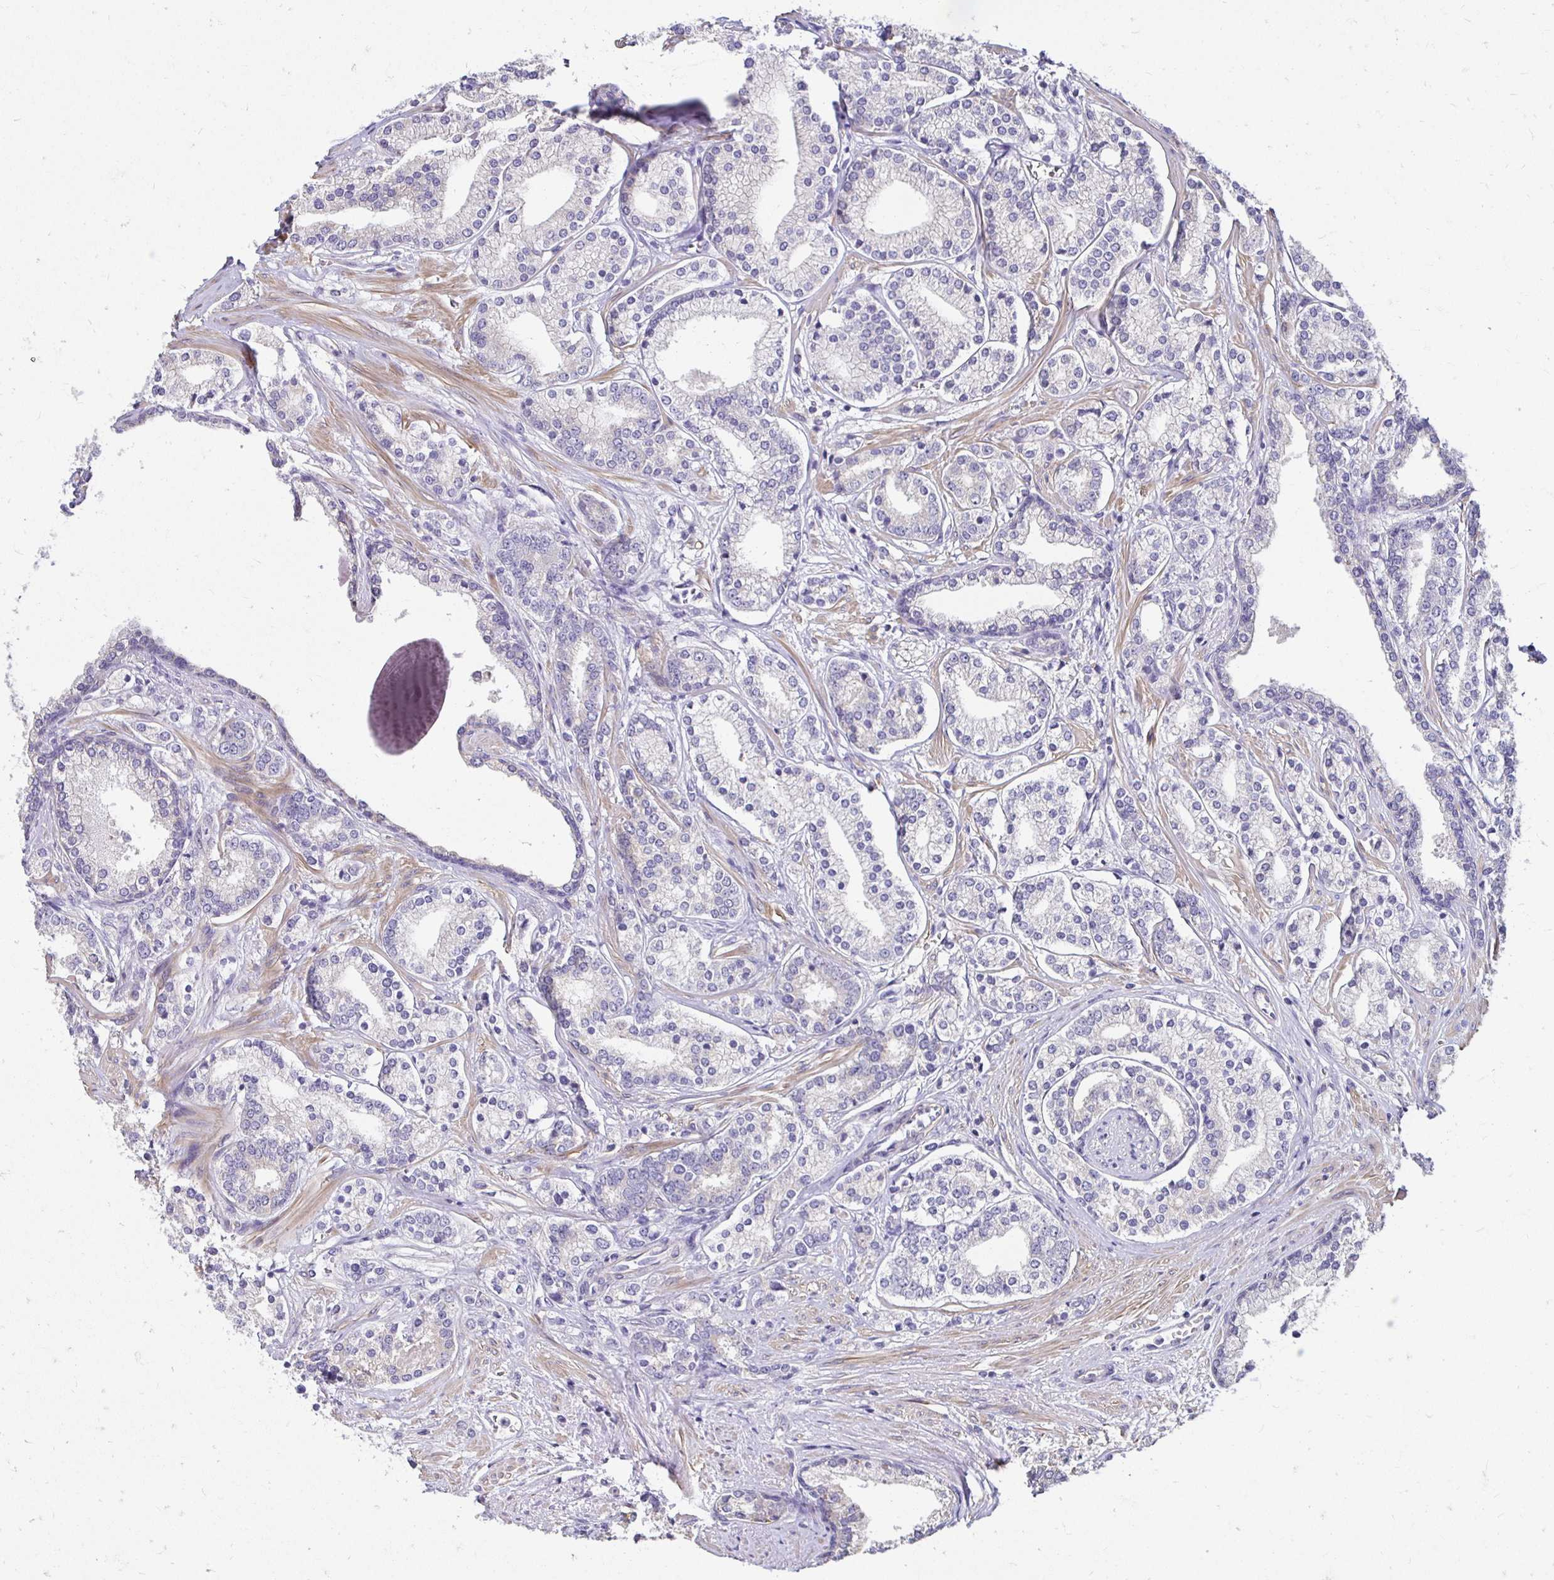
{"staining": {"intensity": "negative", "quantity": "none", "location": "none"}, "tissue": "prostate cancer", "cell_type": "Tumor cells", "image_type": "cancer", "snomed": [{"axis": "morphology", "description": "Adenocarcinoma, High grade"}, {"axis": "topography", "description": "Prostate"}], "caption": "Immunohistochemistry photomicrograph of neoplastic tissue: prostate cancer (adenocarcinoma (high-grade)) stained with DAB reveals no significant protein staining in tumor cells. (Brightfield microscopy of DAB (3,3'-diaminobenzidine) IHC at high magnification).", "gene": "AKAP6", "patient": {"sex": "male", "age": 58}}